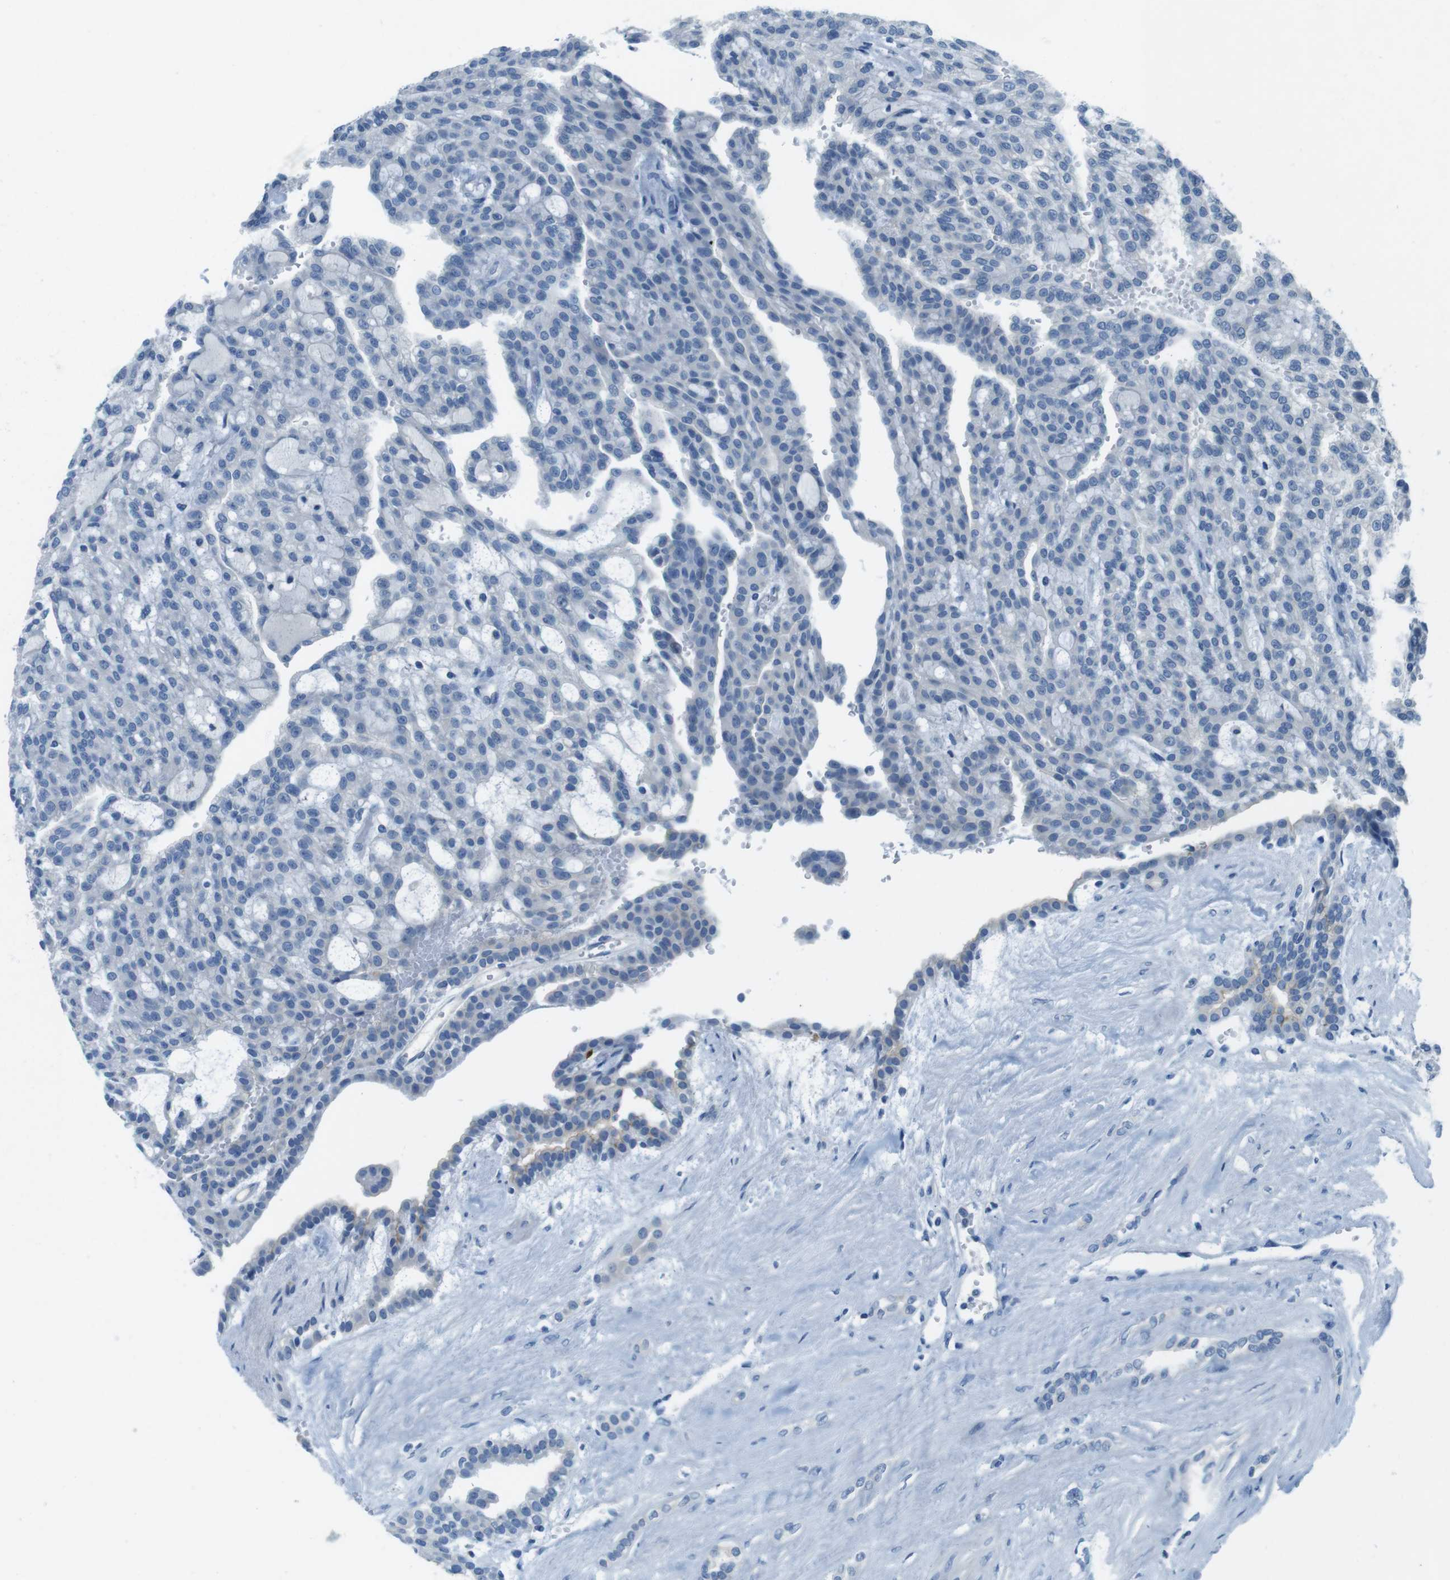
{"staining": {"intensity": "negative", "quantity": "none", "location": "none"}, "tissue": "renal cancer", "cell_type": "Tumor cells", "image_type": "cancer", "snomed": [{"axis": "morphology", "description": "Adenocarcinoma, NOS"}, {"axis": "topography", "description": "Kidney"}], "caption": "Protein analysis of renal adenocarcinoma demonstrates no significant expression in tumor cells. (IHC, brightfield microscopy, high magnification).", "gene": "SLC35A3", "patient": {"sex": "male", "age": 63}}